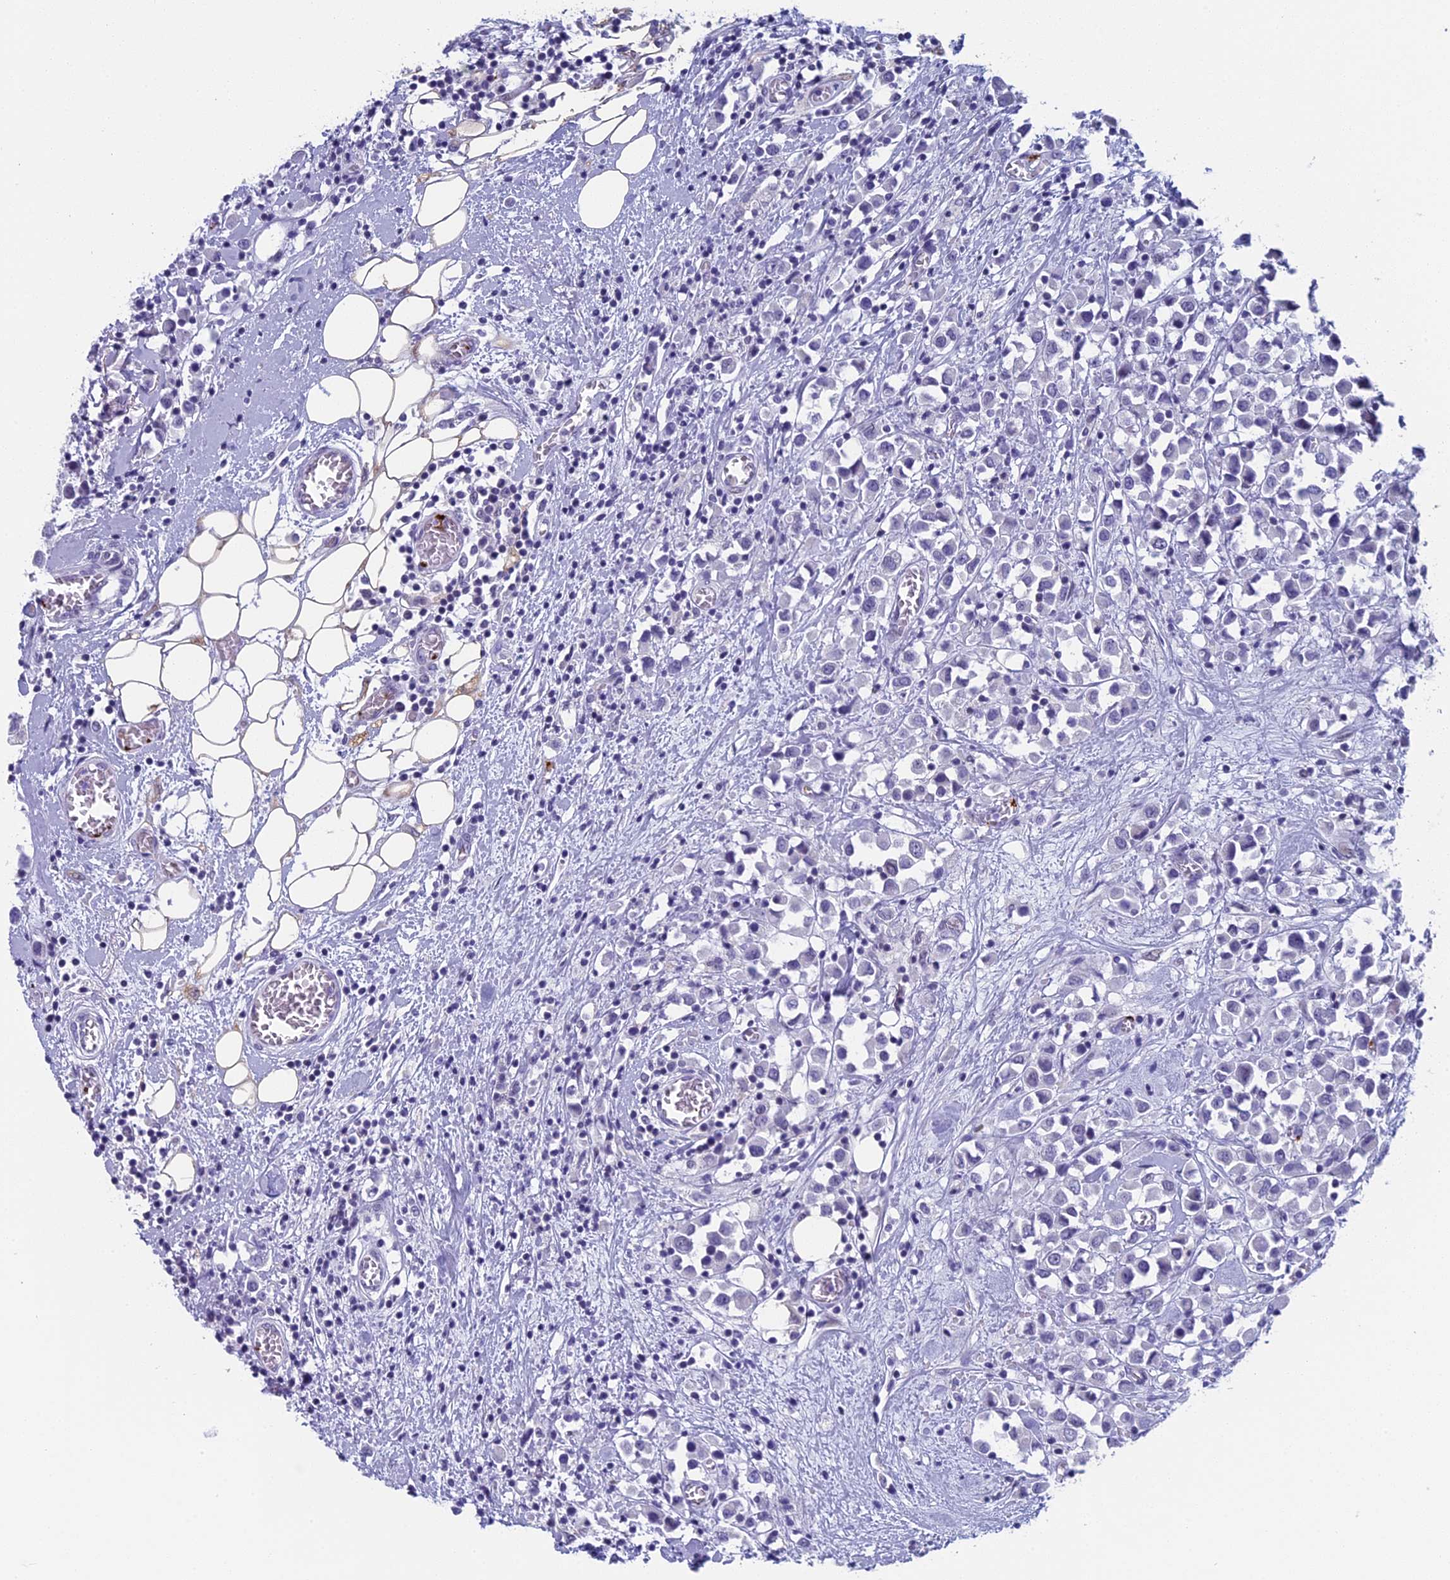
{"staining": {"intensity": "negative", "quantity": "none", "location": "none"}, "tissue": "breast cancer", "cell_type": "Tumor cells", "image_type": "cancer", "snomed": [{"axis": "morphology", "description": "Duct carcinoma"}, {"axis": "topography", "description": "Breast"}], "caption": "Protein analysis of breast cancer (infiltrating ductal carcinoma) shows no significant staining in tumor cells.", "gene": "AIFM2", "patient": {"sex": "female", "age": 61}}